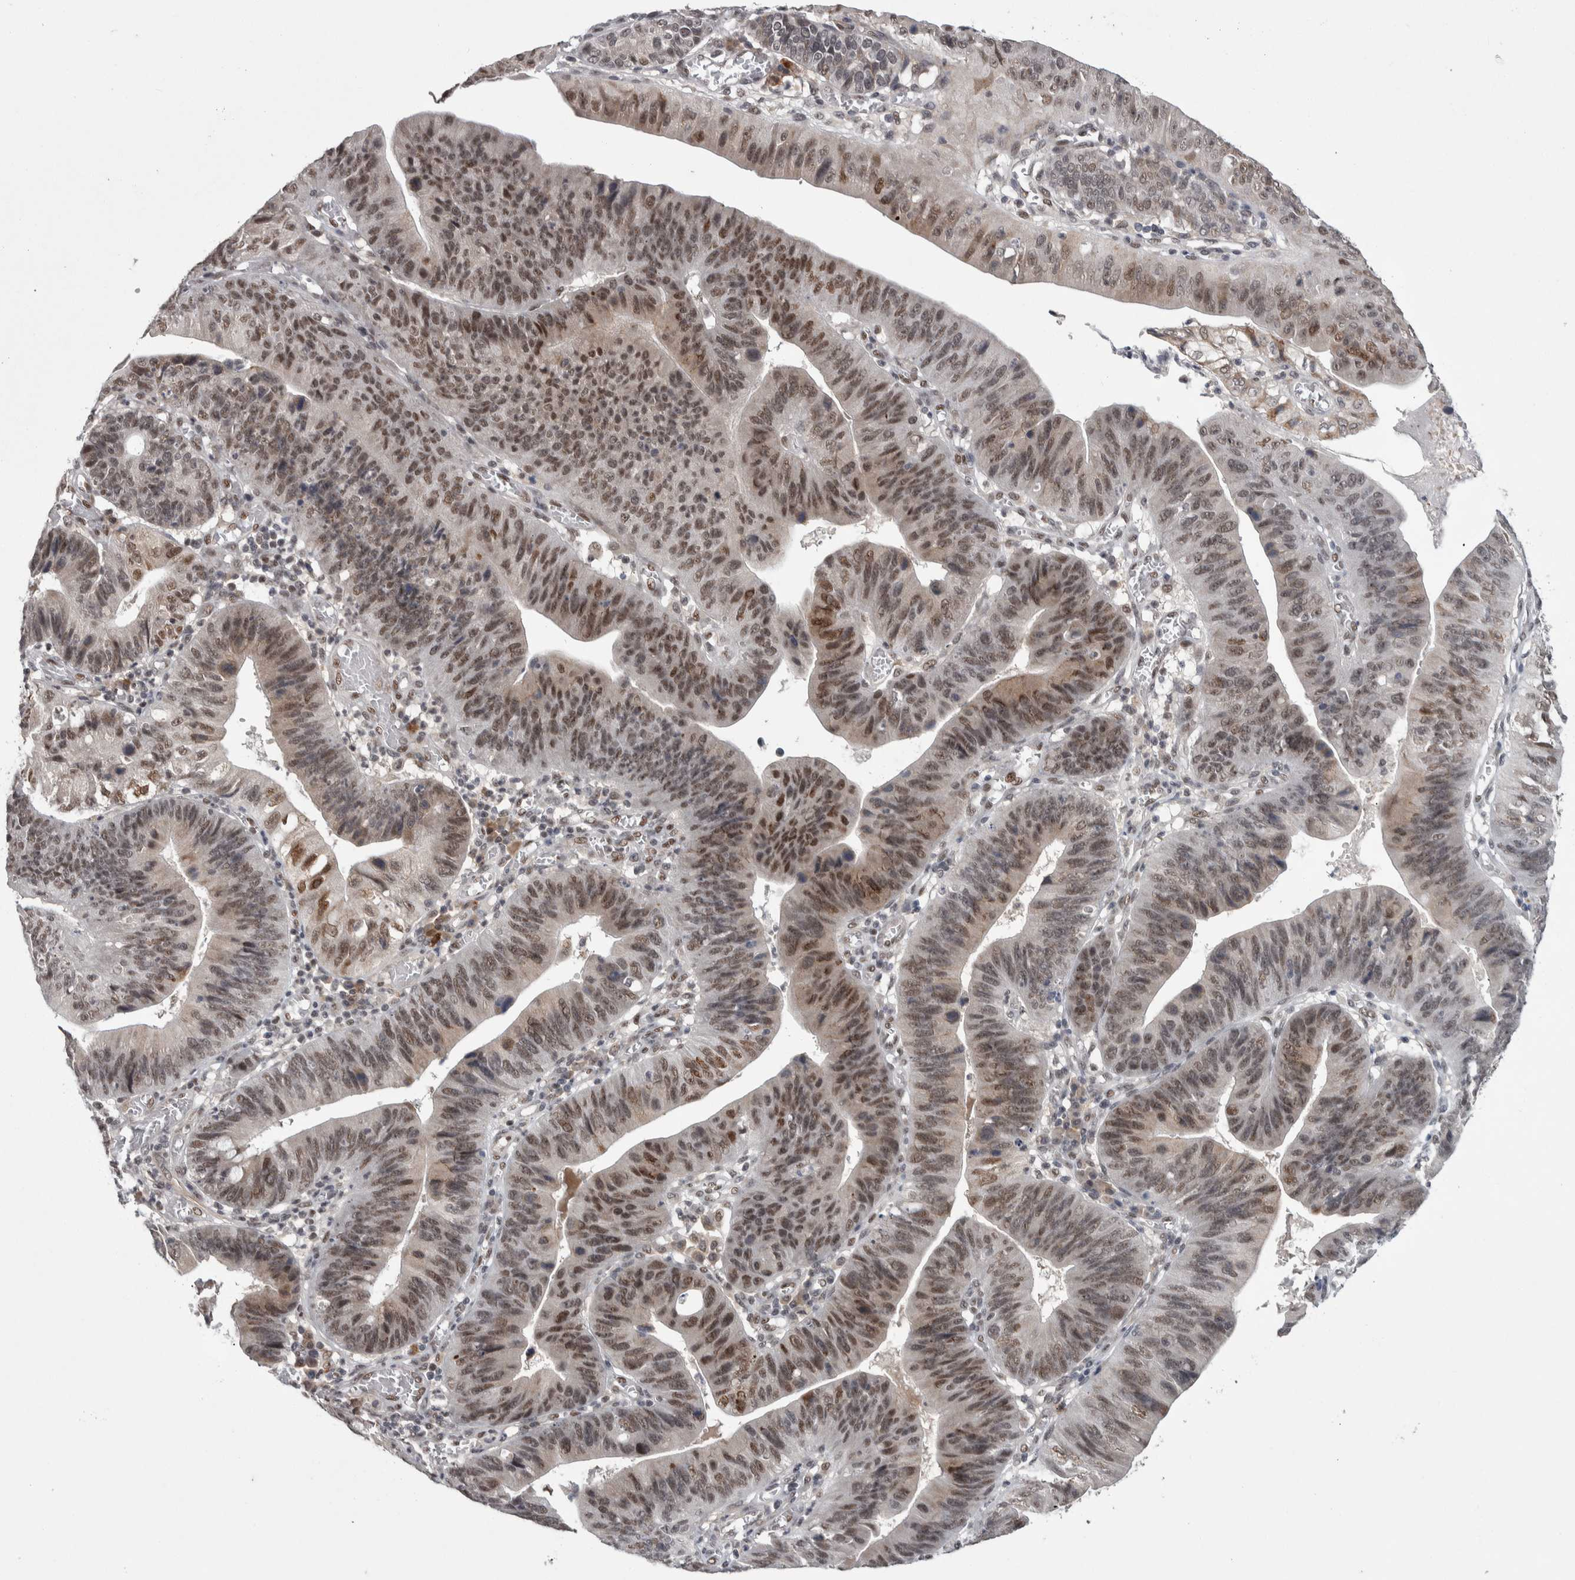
{"staining": {"intensity": "moderate", "quantity": "25%-75%", "location": "cytoplasmic/membranous,nuclear"}, "tissue": "stomach cancer", "cell_type": "Tumor cells", "image_type": "cancer", "snomed": [{"axis": "morphology", "description": "Adenocarcinoma, NOS"}, {"axis": "topography", "description": "Stomach"}], "caption": "Stomach adenocarcinoma stained with a protein marker displays moderate staining in tumor cells.", "gene": "ASPN", "patient": {"sex": "male", "age": 59}}